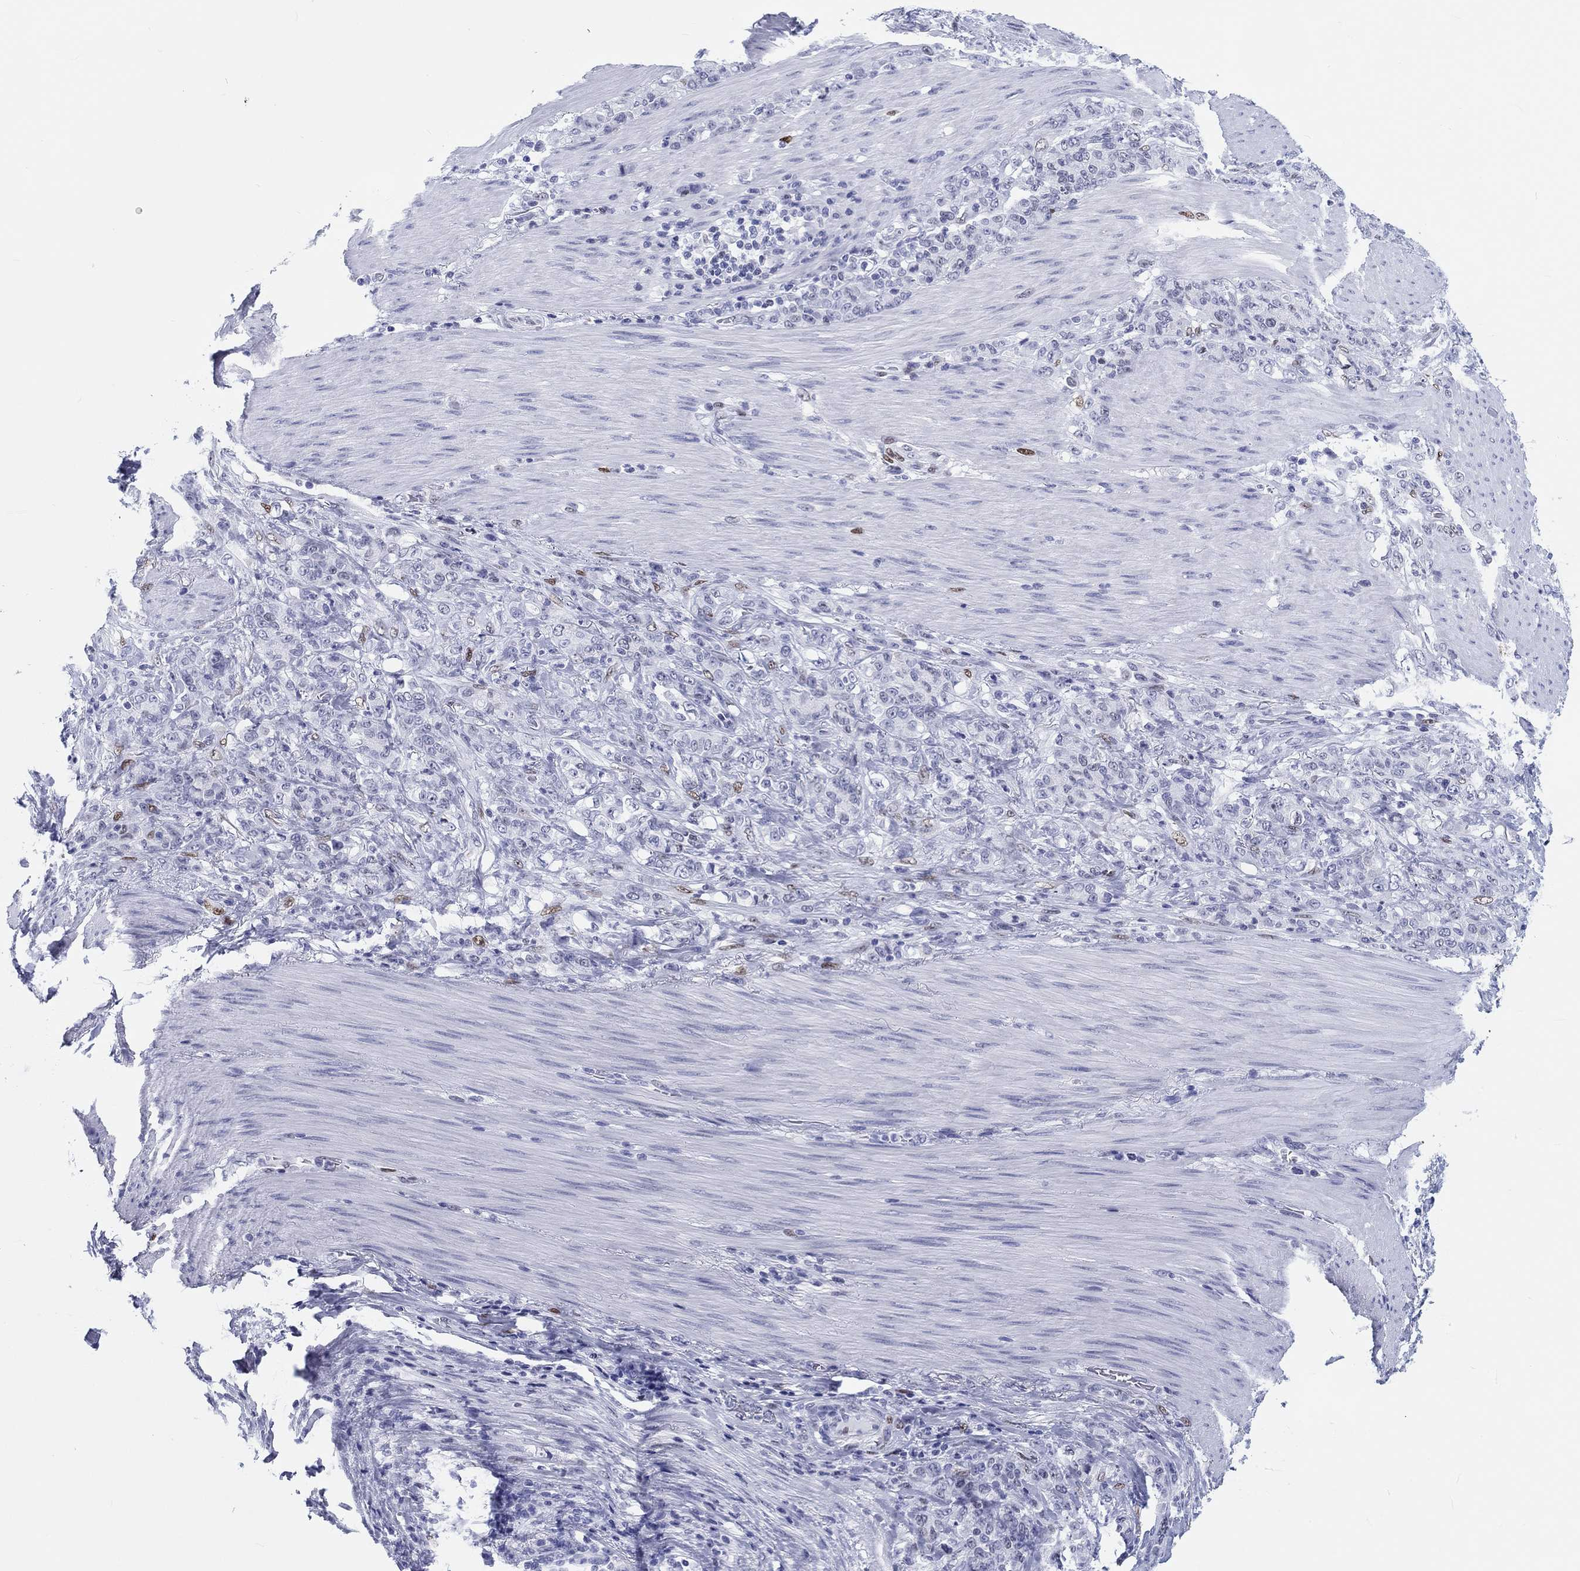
{"staining": {"intensity": "weak", "quantity": "<25%", "location": "nuclear"}, "tissue": "stomach cancer", "cell_type": "Tumor cells", "image_type": "cancer", "snomed": [{"axis": "morphology", "description": "Normal tissue, NOS"}, {"axis": "morphology", "description": "Adenocarcinoma, NOS"}, {"axis": "topography", "description": "Stomach"}], "caption": "This is an immunohistochemistry image of human stomach cancer. There is no staining in tumor cells.", "gene": "H1-1", "patient": {"sex": "female", "age": 79}}